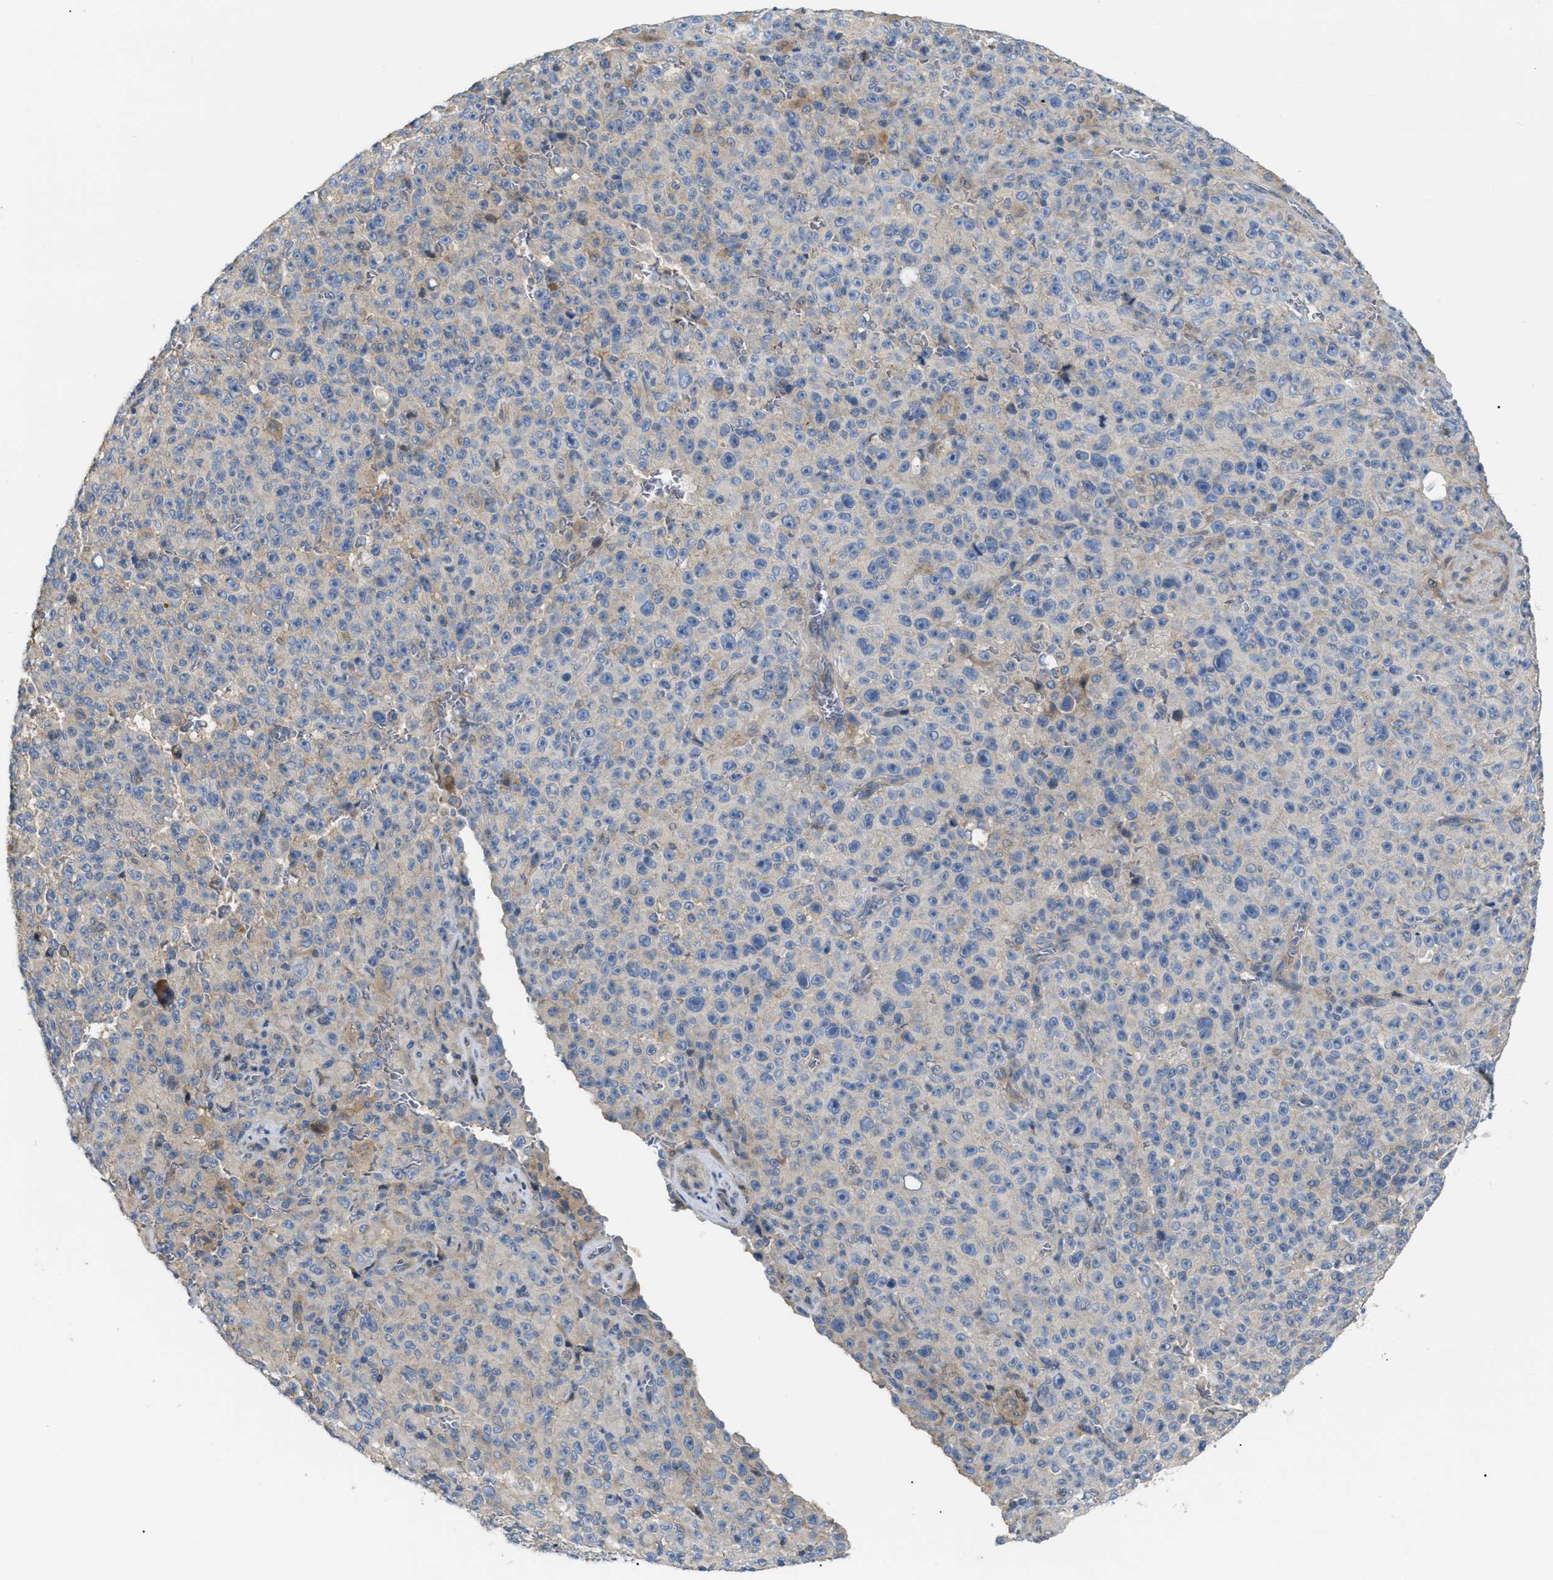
{"staining": {"intensity": "negative", "quantity": "none", "location": "none"}, "tissue": "melanoma", "cell_type": "Tumor cells", "image_type": "cancer", "snomed": [{"axis": "morphology", "description": "Malignant melanoma, NOS"}, {"axis": "topography", "description": "Skin"}], "caption": "Histopathology image shows no significant protein positivity in tumor cells of malignant melanoma.", "gene": "DHX58", "patient": {"sex": "female", "age": 82}}